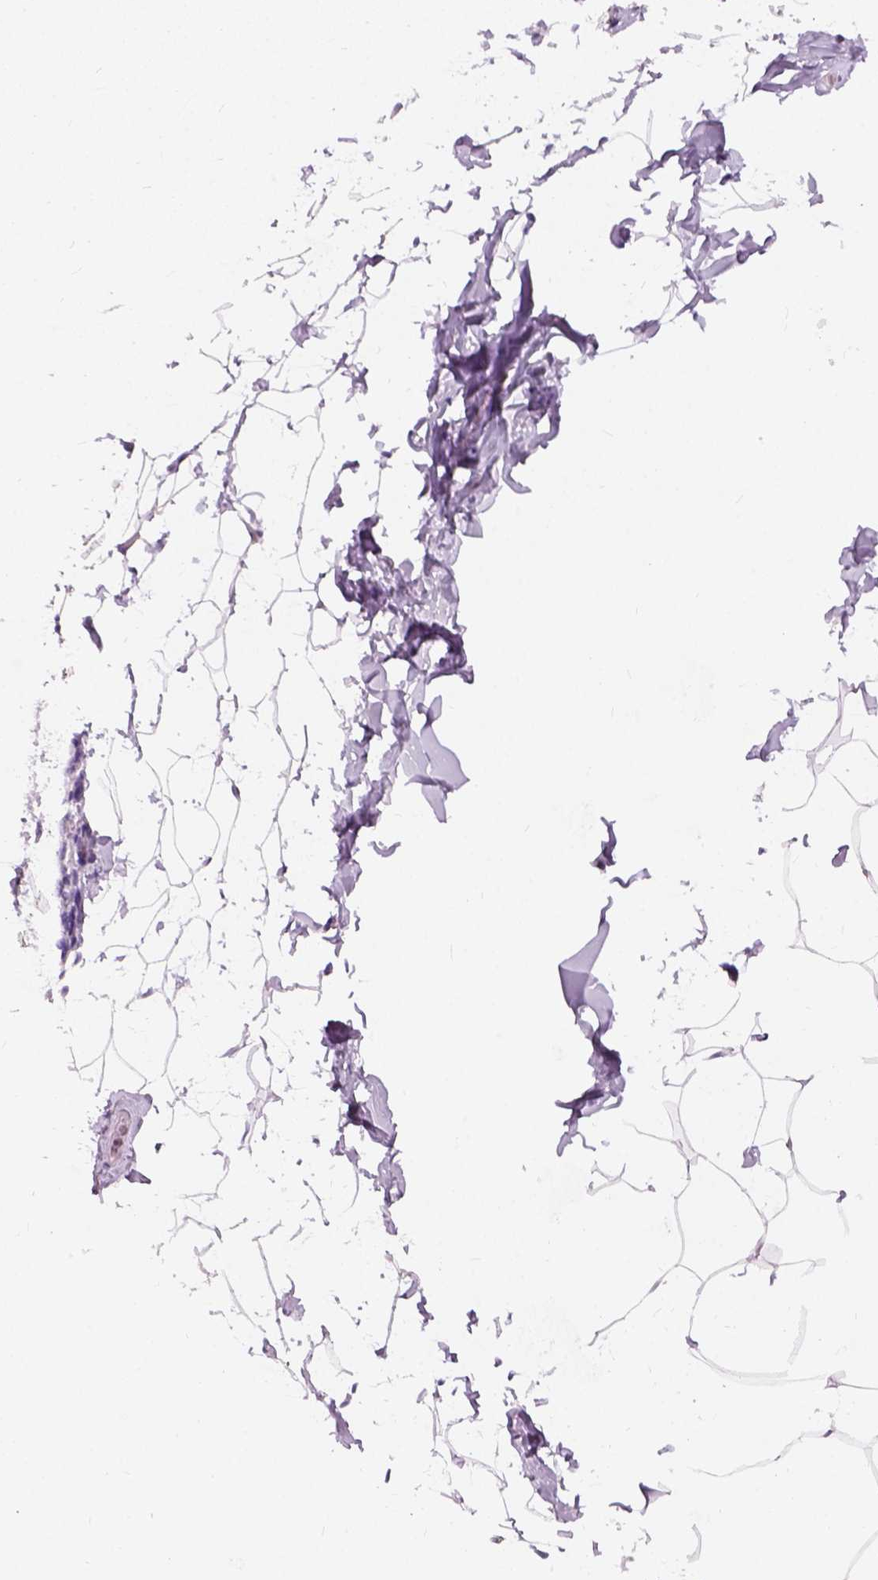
{"staining": {"intensity": "negative", "quantity": "none", "location": "none"}, "tissue": "breast", "cell_type": "Adipocytes", "image_type": "normal", "snomed": [{"axis": "morphology", "description": "Normal tissue, NOS"}, {"axis": "topography", "description": "Breast"}], "caption": "DAB (3,3'-diaminobenzidine) immunohistochemical staining of normal human breast displays no significant positivity in adipocytes.", "gene": "AXDND1", "patient": {"sex": "female", "age": 32}}